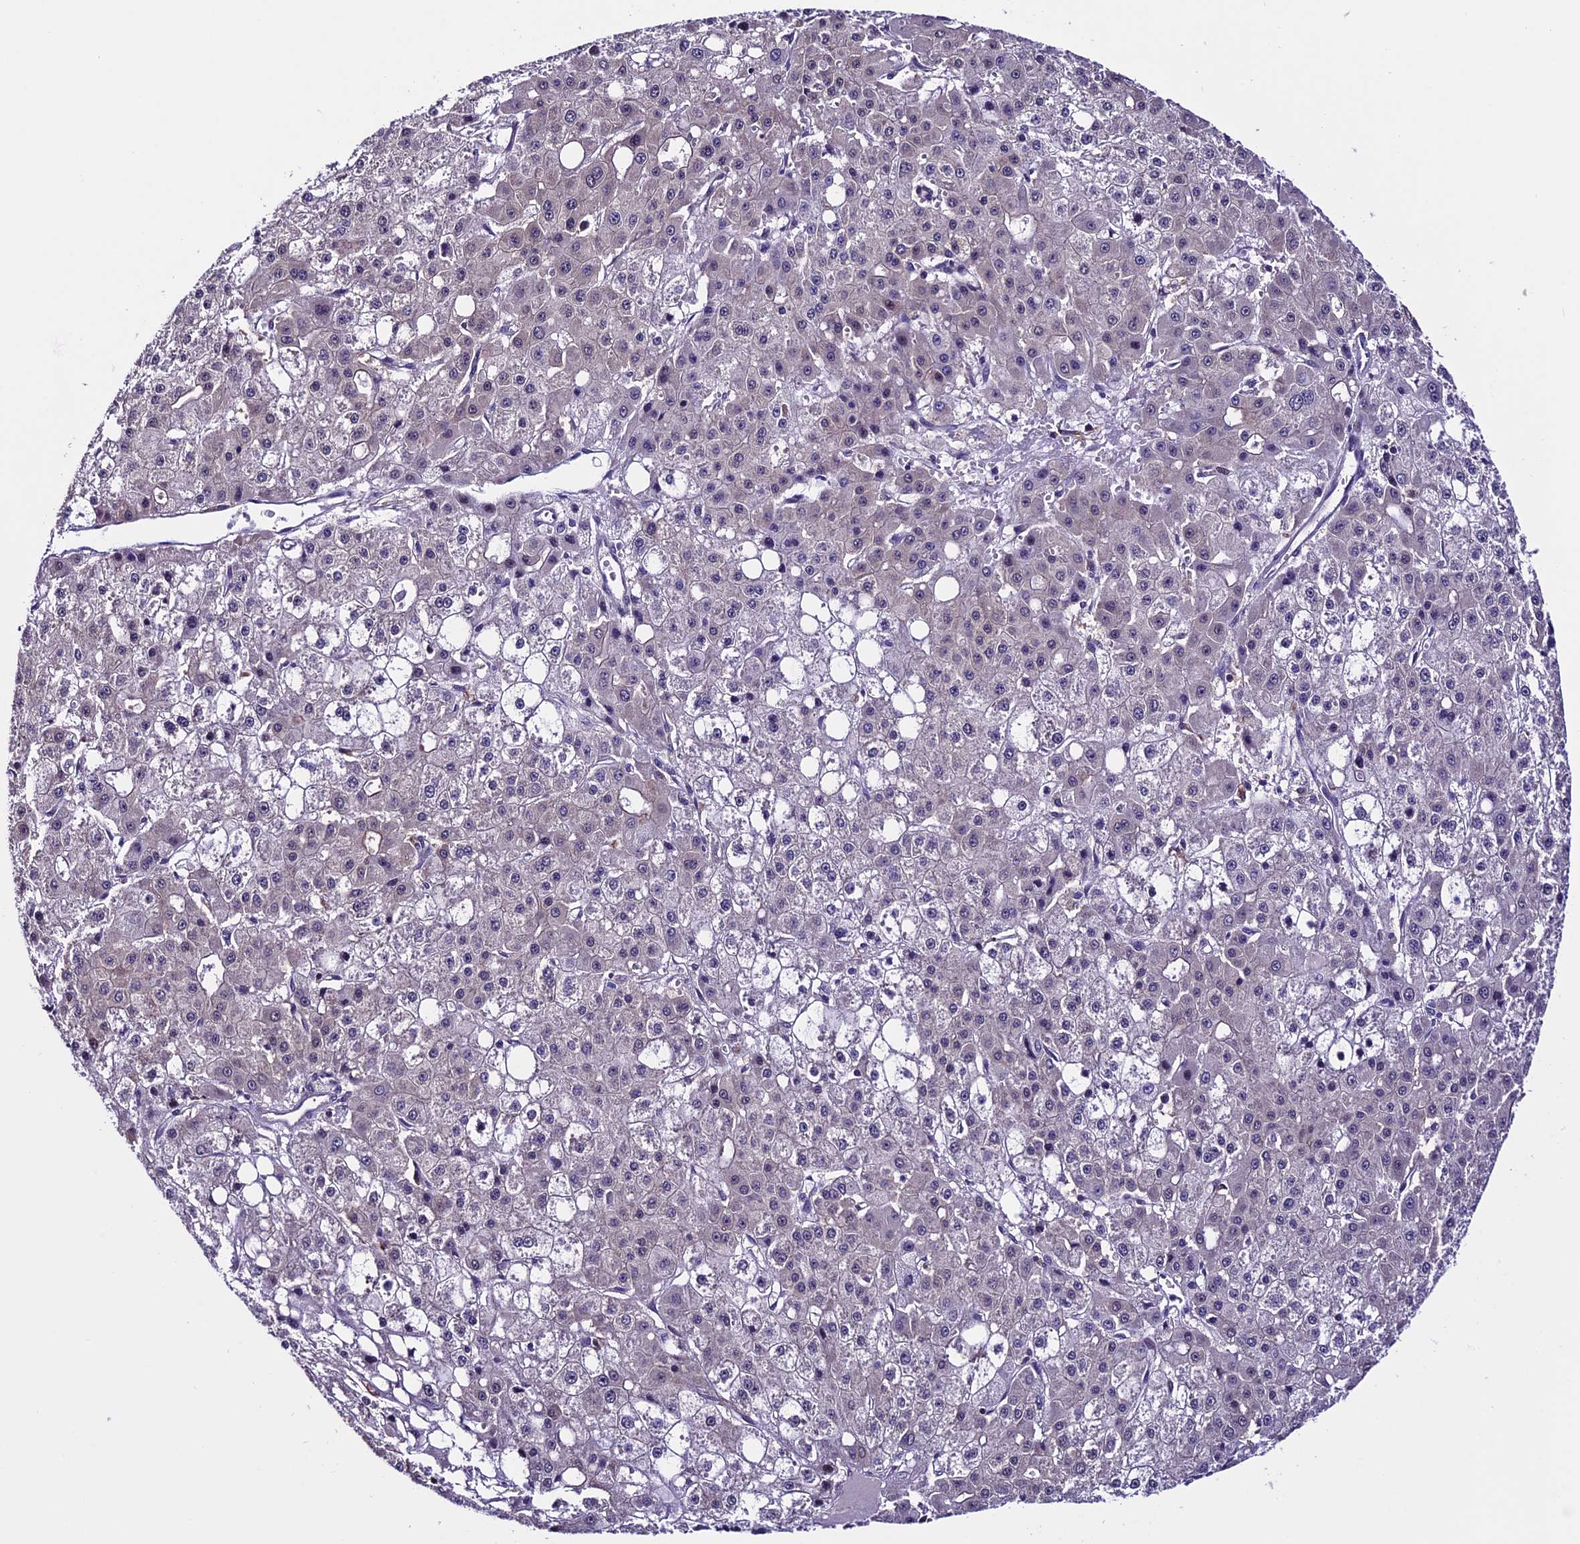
{"staining": {"intensity": "weak", "quantity": "<25%", "location": "nuclear"}, "tissue": "liver cancer", "cell_type": "Tumor cells", "image_type": "cancer", "snomed": [{"axis": "morphology", "description": "Carcinoma, Hepatocellular, NOS"}, {"axis": "topography", "description": "Liver"}], "caption": "This is an immunohistochemistry histopathology image of human hepatocellular carcinoma (liver). There is no positivity in tumor cells.", "gene": "XKR7", "patient": {"sex": "male", "age": 47}}